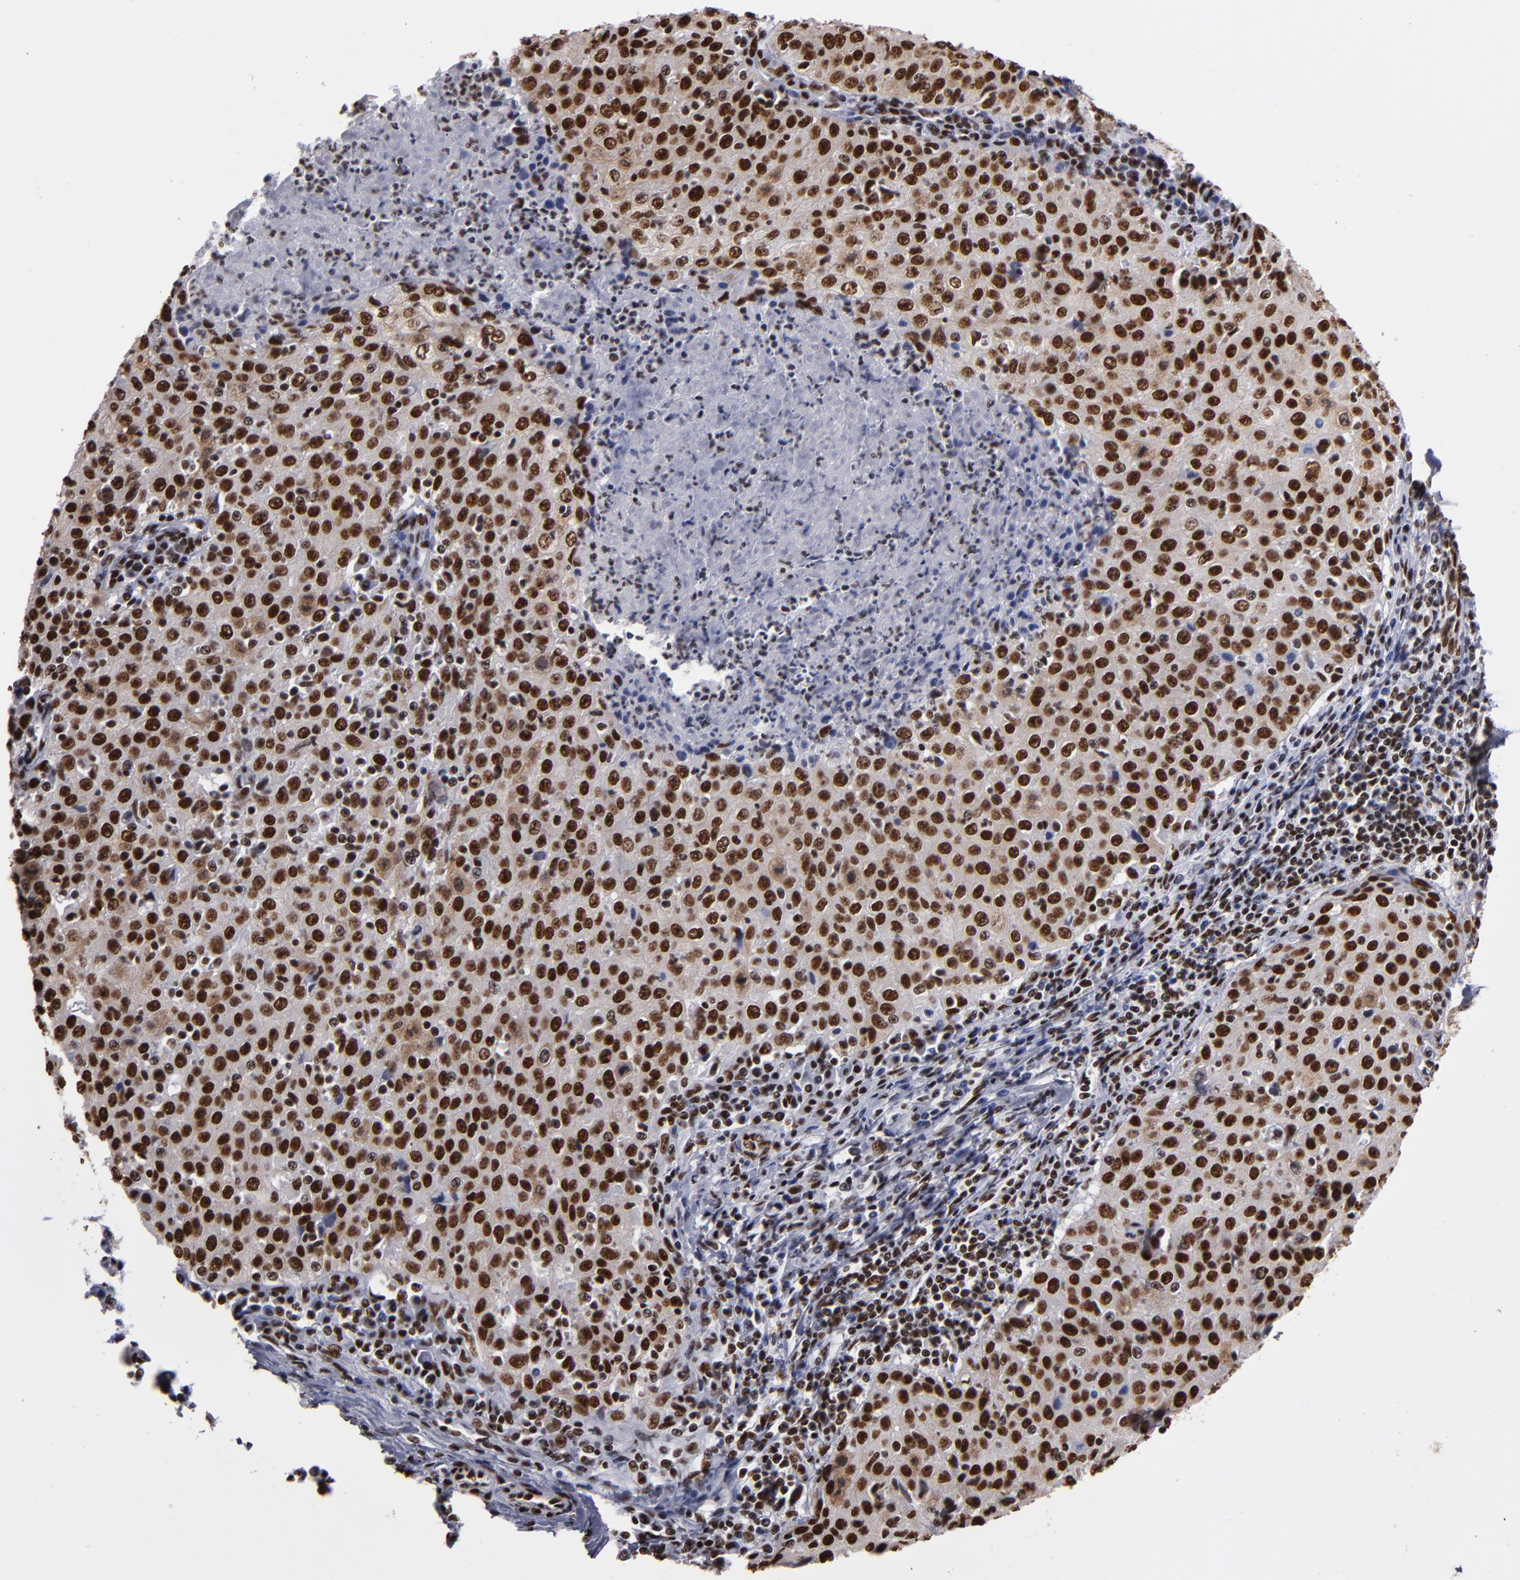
{"staining": {"intensity": "strong", "quantity": ">75%", "location": "nuclear"}, "tissue": "cervical cancer", "cell_type": "Tumor cells", "image_type": "cancer", "snomed": [{"axis": "morphology", "description": "Squamous cell carcinoma, NOS"}, {"axis": "topography", "description": "Cervix"}], "caption": "This is a micrograph of immunohistochemistry (IHC) staining of cervical cancer, which shows strong expression in the nuclear of tumor cells.", "gene": "MRE11", "patient": {"sex": "female", "age": 27}}